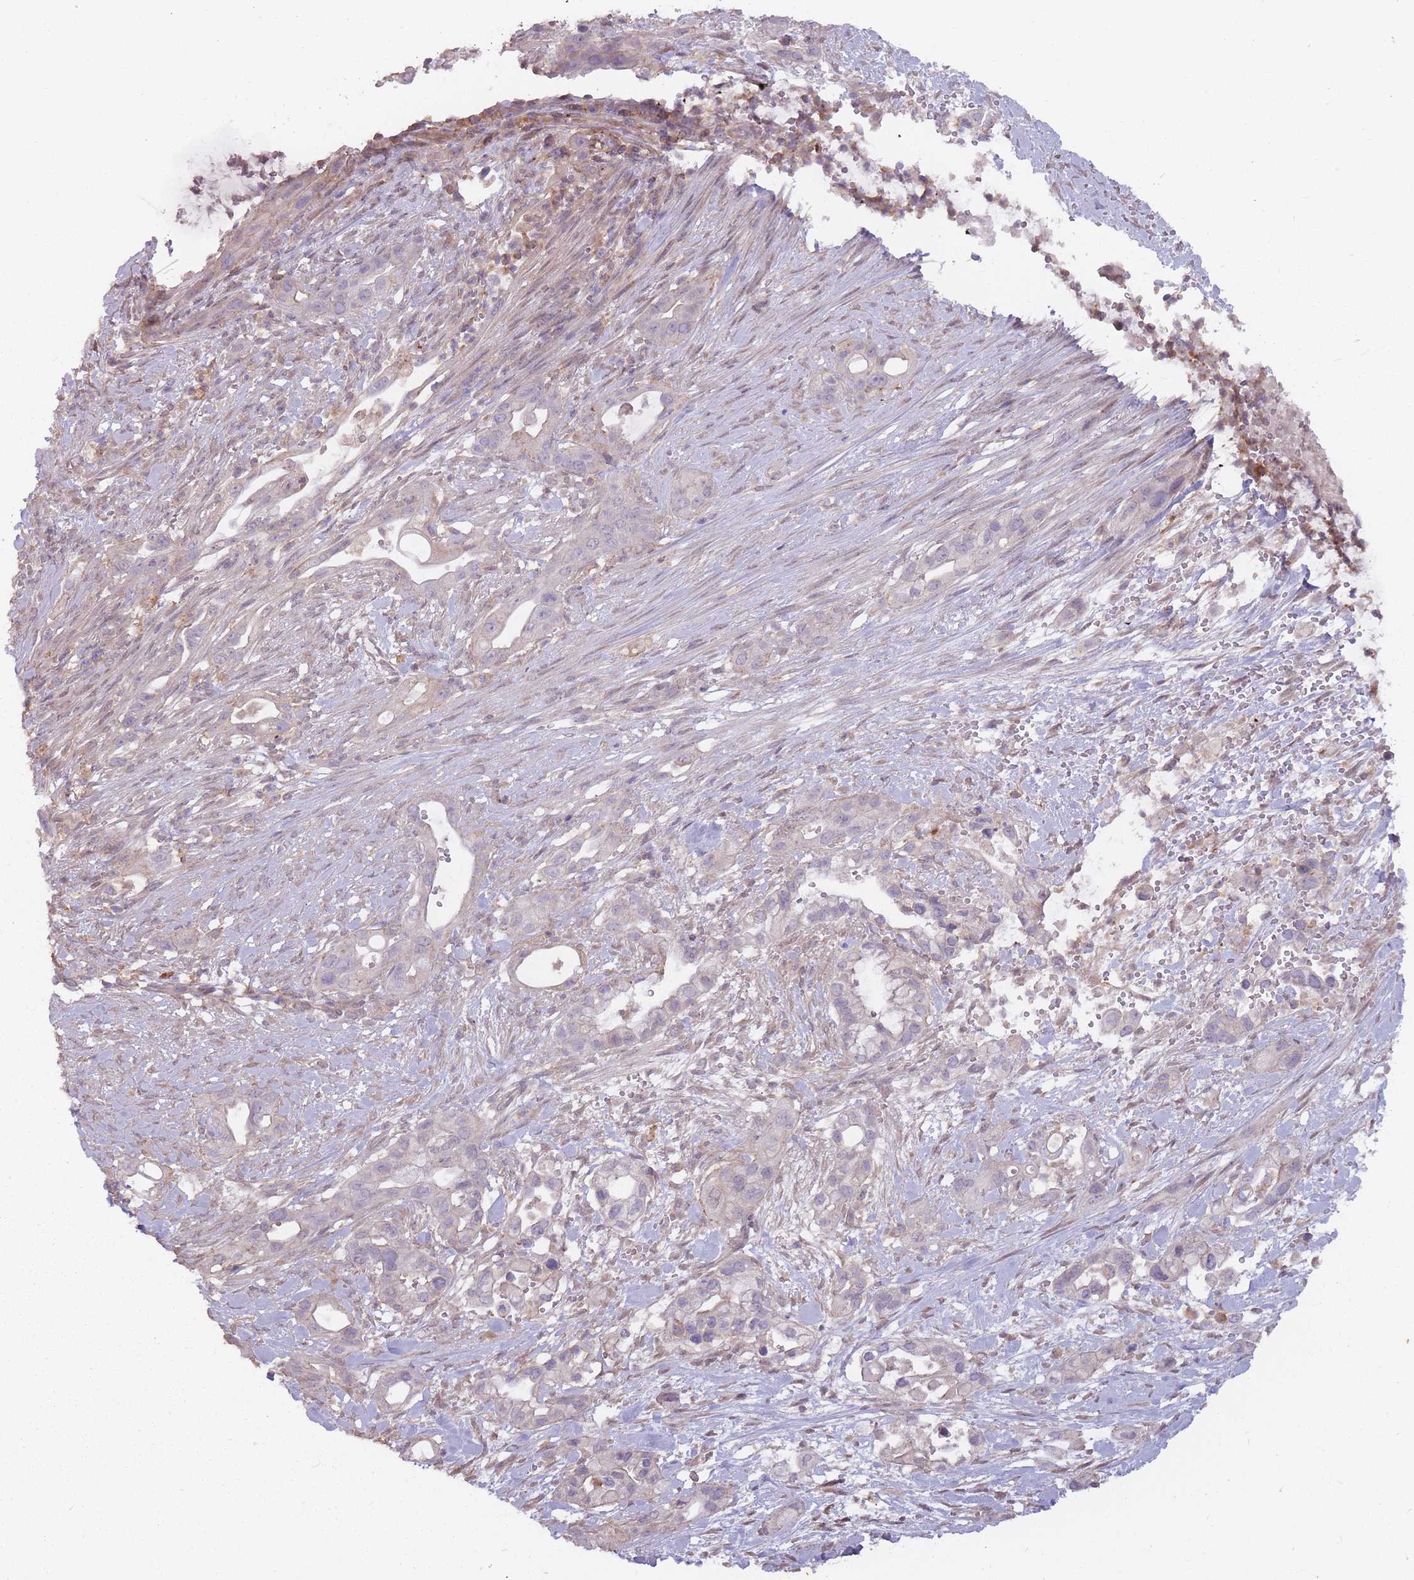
{"staining": {"intensity": "negative", "quantity": "none", "location": "none"}, "tissue": "pancreatic cancer", "cell_type": "Tumor cells", "image_type": "cancer", "snomed": [{"axis": "morphology", "description": "Adenocarcinoma, NOS"}, {"axis": "topography", "description": "Pancreas"}], "caption": "Immunohistochemical staining of pancreatic adenocarcinoma reveals no significant expression in tumor cells. (DAB immunohistochemistry (IHC) with hematoxylin counter stain).", "gene": "TET3", "patient": {"sex": "male", "age": 44}}